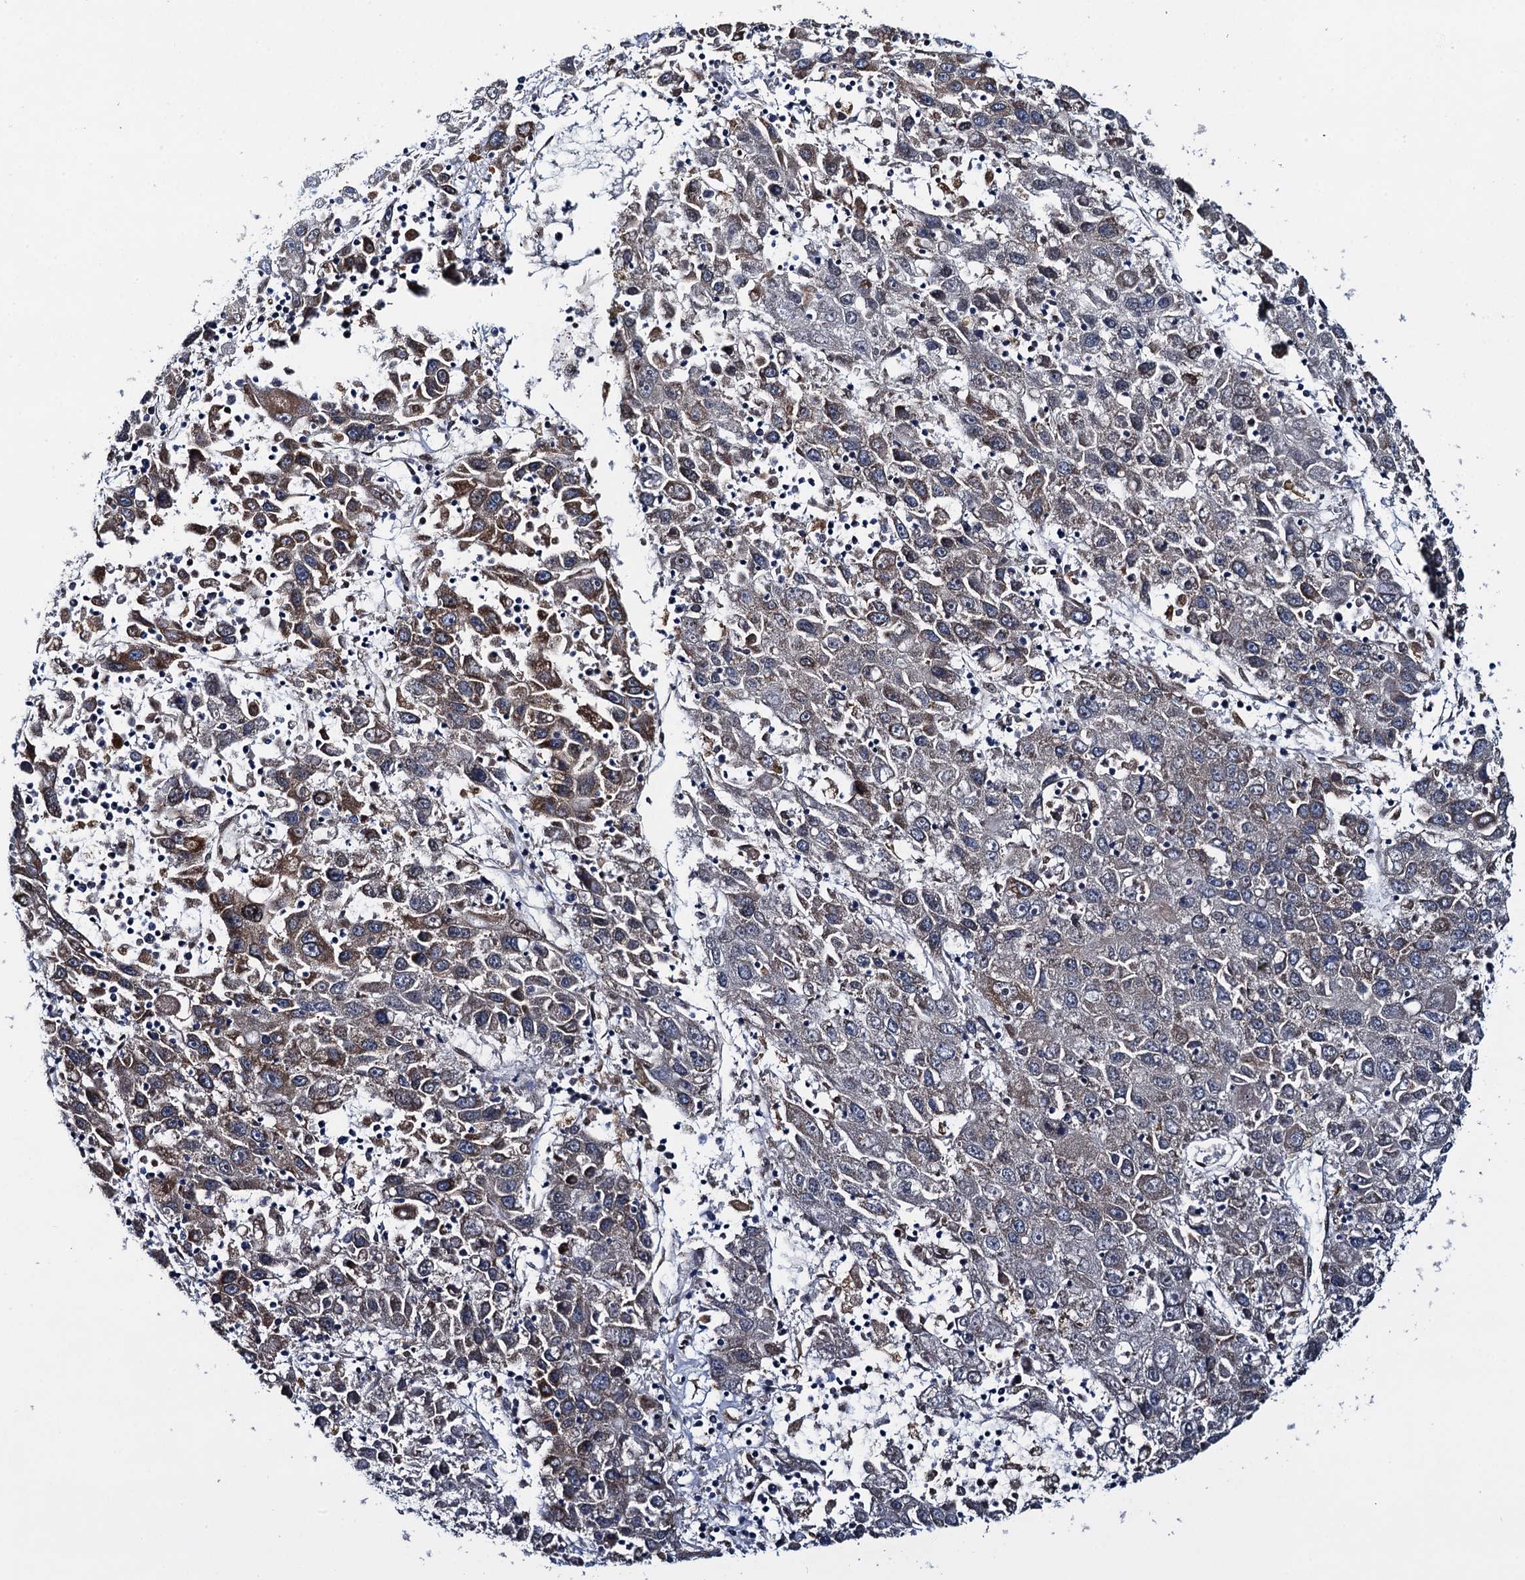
{"staining": {"intensity": "moderate", "quantity": "<25%", "location": "cytoplasmic/membranous"}, "tissue": "liver cancer", "cell_type": "Tumor cells", "image_type": "cancer", "snomed": [{"axis": "morphology", "description": "Carcinoma, Hepatocellular, NOS"}, {"axis": "topography", "description": "Liver"}], "caption": "Liver cancer stained for a protein (brown) exhibits moderate cytoplasmic/membranous positive staining in approximately <25% of tumor cells.", "gene": "EVX2", "patient": {"sex": "male", "age": 49}}